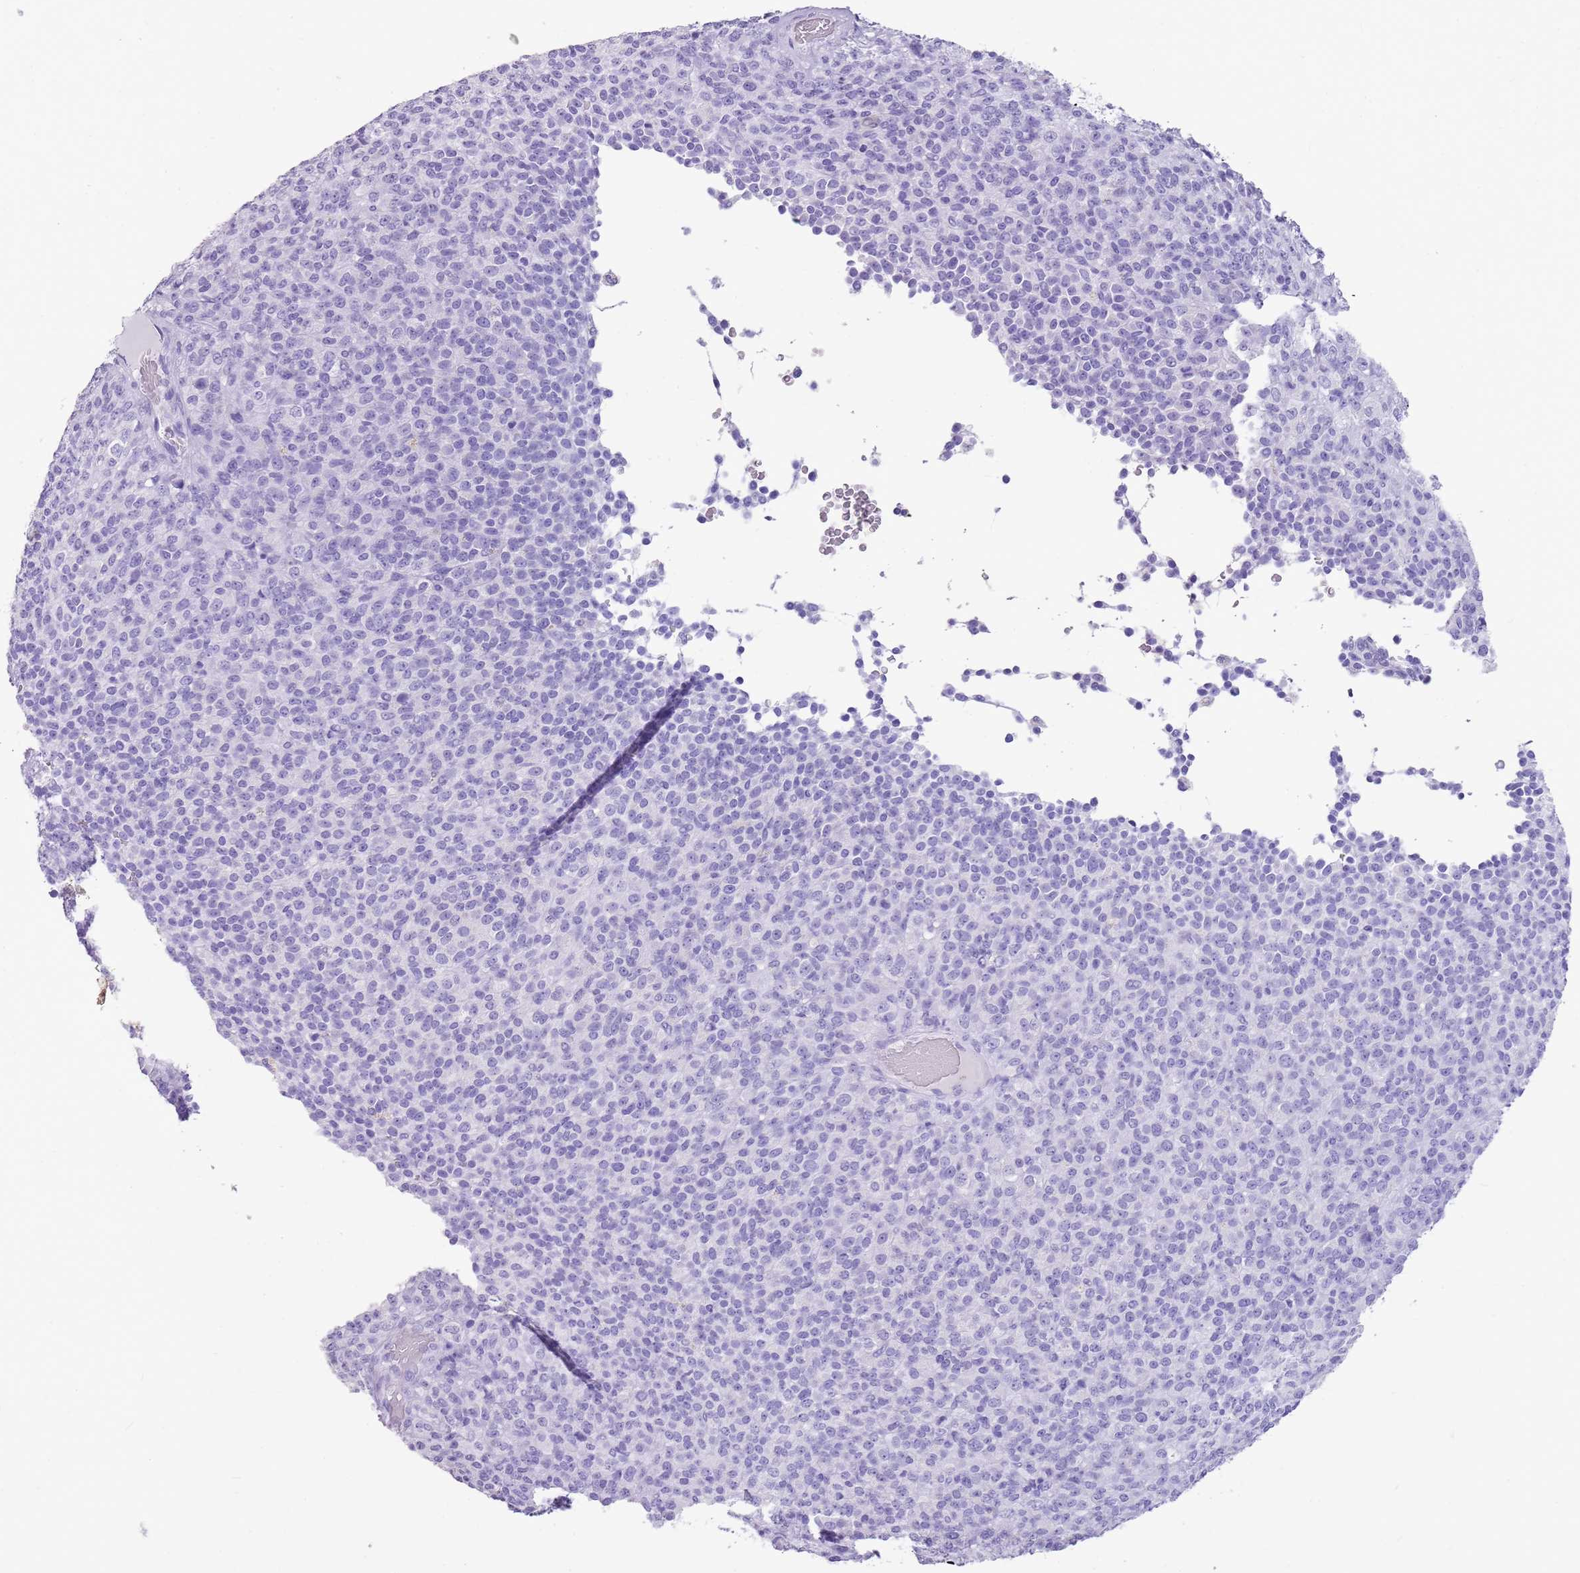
{"staining": {"intensity": "negative", "quantity": "none", "location": "none"}, "tissue": "melanoma", "cell_type": "Tumor cells", "image_type": "cancer", "snomed": [{"axis": "morphology", "description": "Malignant melanoma, Metastatic site"}, {"axis": "topography", "description": "Brain"}], "caption": "Tumor cells show no significant expression in malignant melanoma (metastatic site).", "gene": "NBPF3", "patient": {"sex": "female", "age": 56}}